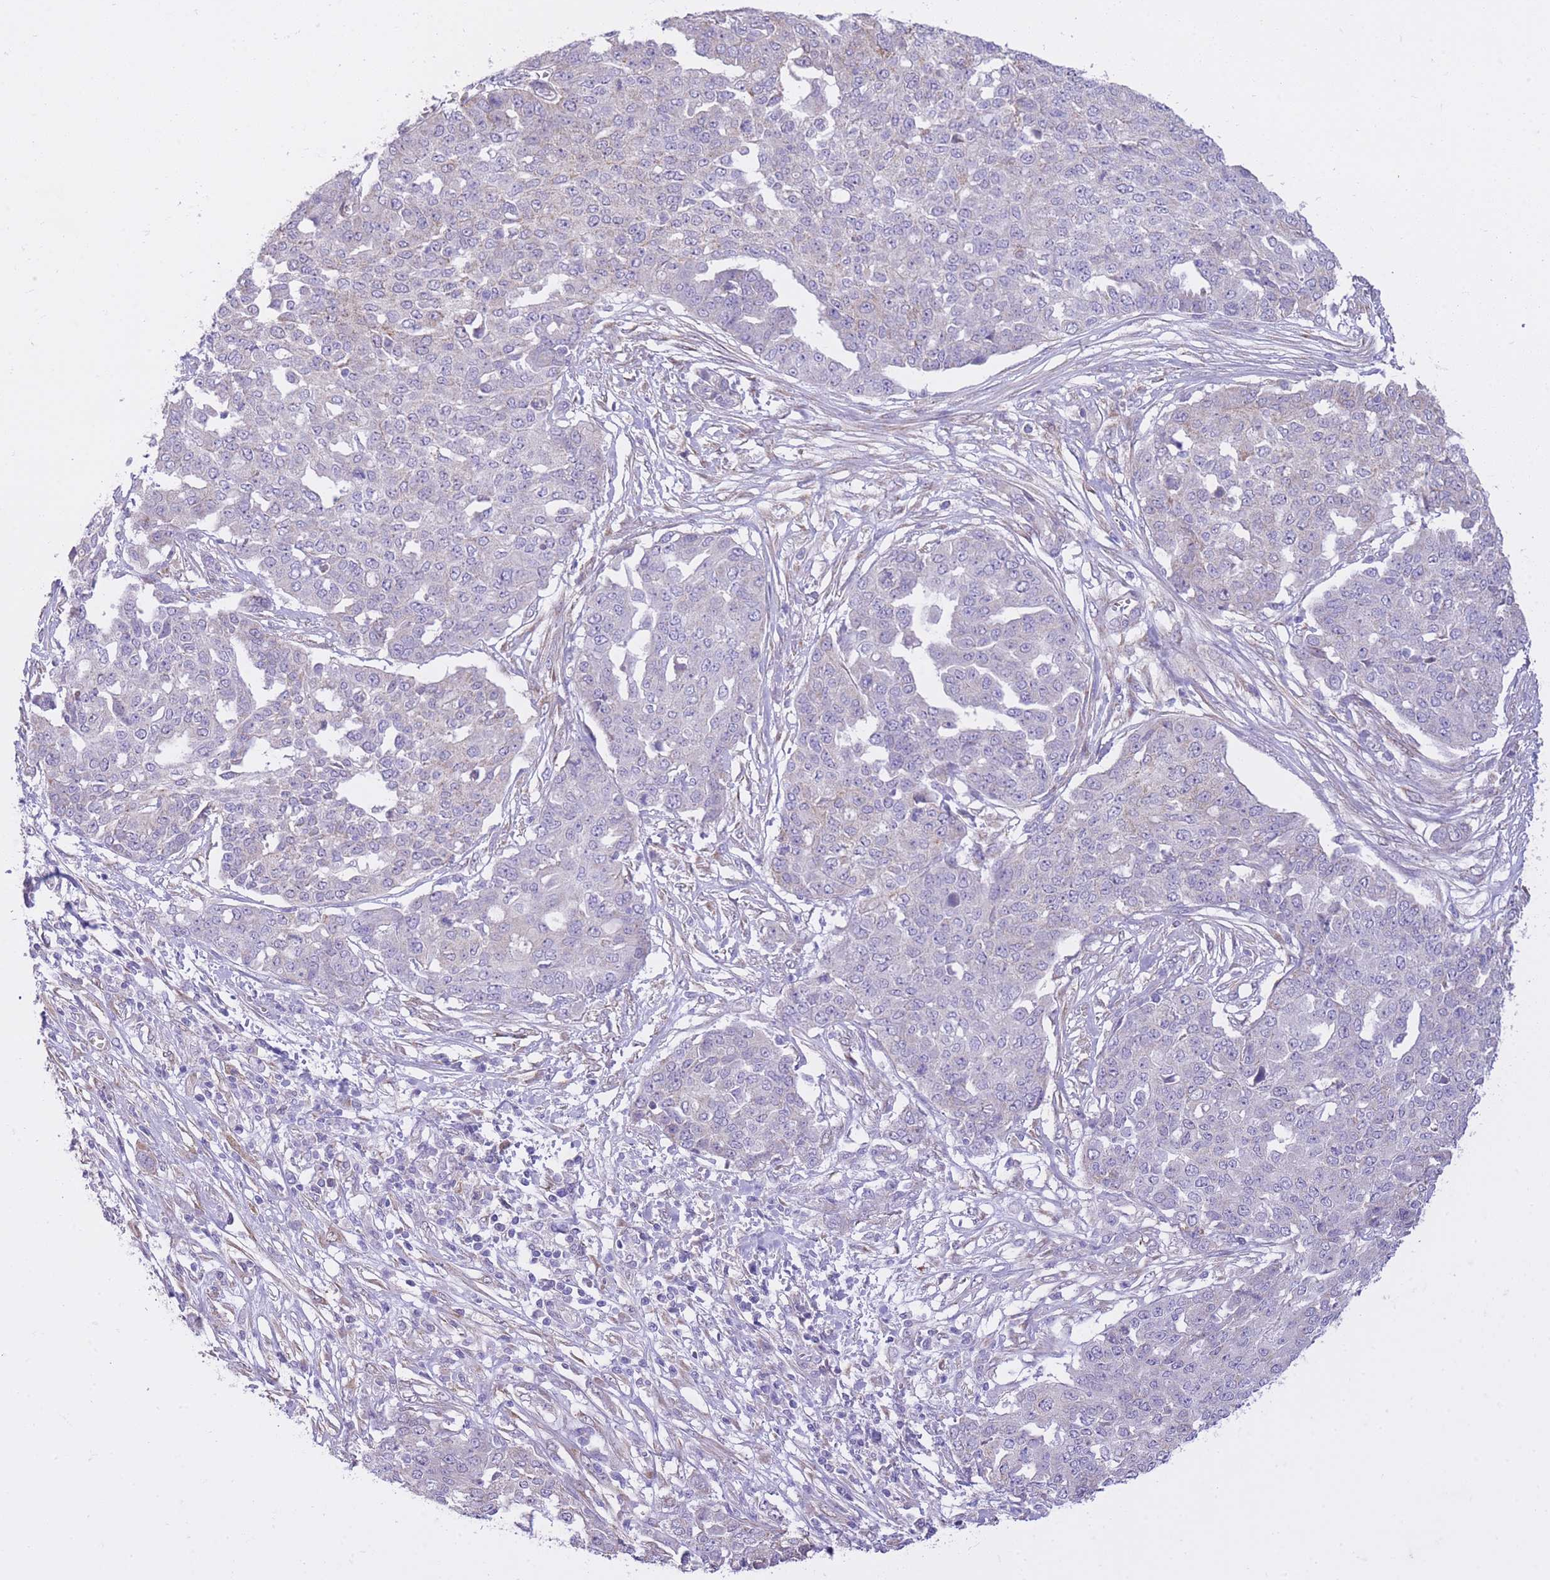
{"staining": {"intensity": "negative", "quantity": "none", "location": "none"}, "tissue": "ovarian cancer", "cell_type": "Tumor cells", "image_type": "cancer", "snomed": [{"axis": "morphology", "description": "Cystadenocarcinoma, serous, NOS"}, {"axis": "topography", "description": "Soft tissue"}, {"axis": "topography", "description": "Ovary"}], "caption": "DAB (3,3'-diaminobenzidine) immunohistochemical staining of human ovarian serous cystadenocarcinoma demonstrates no significant positivity in tumor cells.", "gene": "PGM1", "patient": {"sex": "female", "age": 57}}